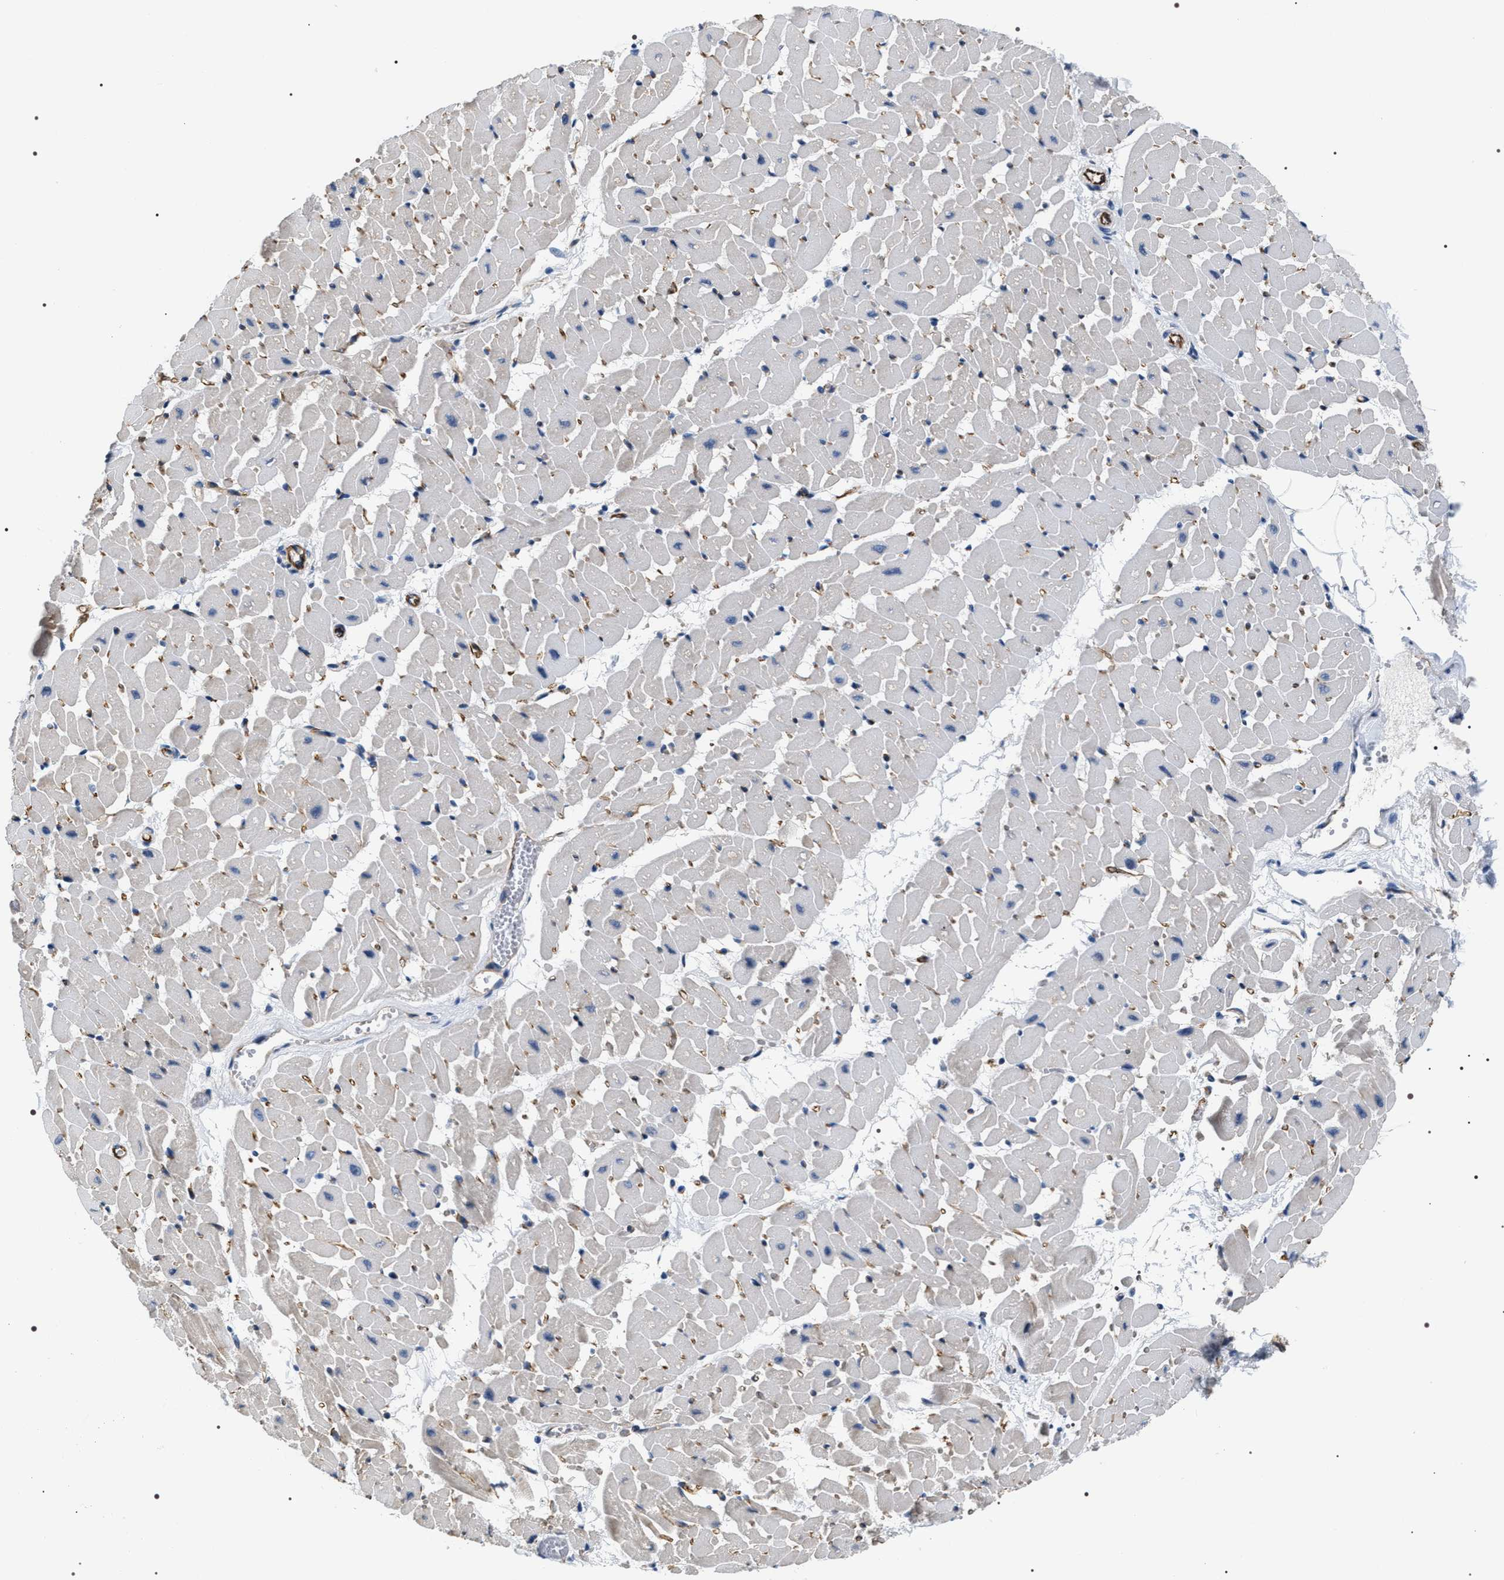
{"staining": {"intensity": "negative", "quantity": "none", "location": "none"}, "tissue": "heart muscle", "cell_type": "Cardiomyocytes", "image_type": "normal", "snomed": [{"axis": "morphology", "description": "Normal tissue, NOS"}, {"axis": "topography", "description": "Heart"}], "caption": "Cardiomyocytes show no significant protein positivity in unremarkable heart muscle. Brightfield microscopy of immunohistochemistry (IHC) stained with DAB (brown) and hematoxylin (blue), captured at high magnification.", "gene": "PKD1L1", "patient": {"sex": "female", "age": 19}}